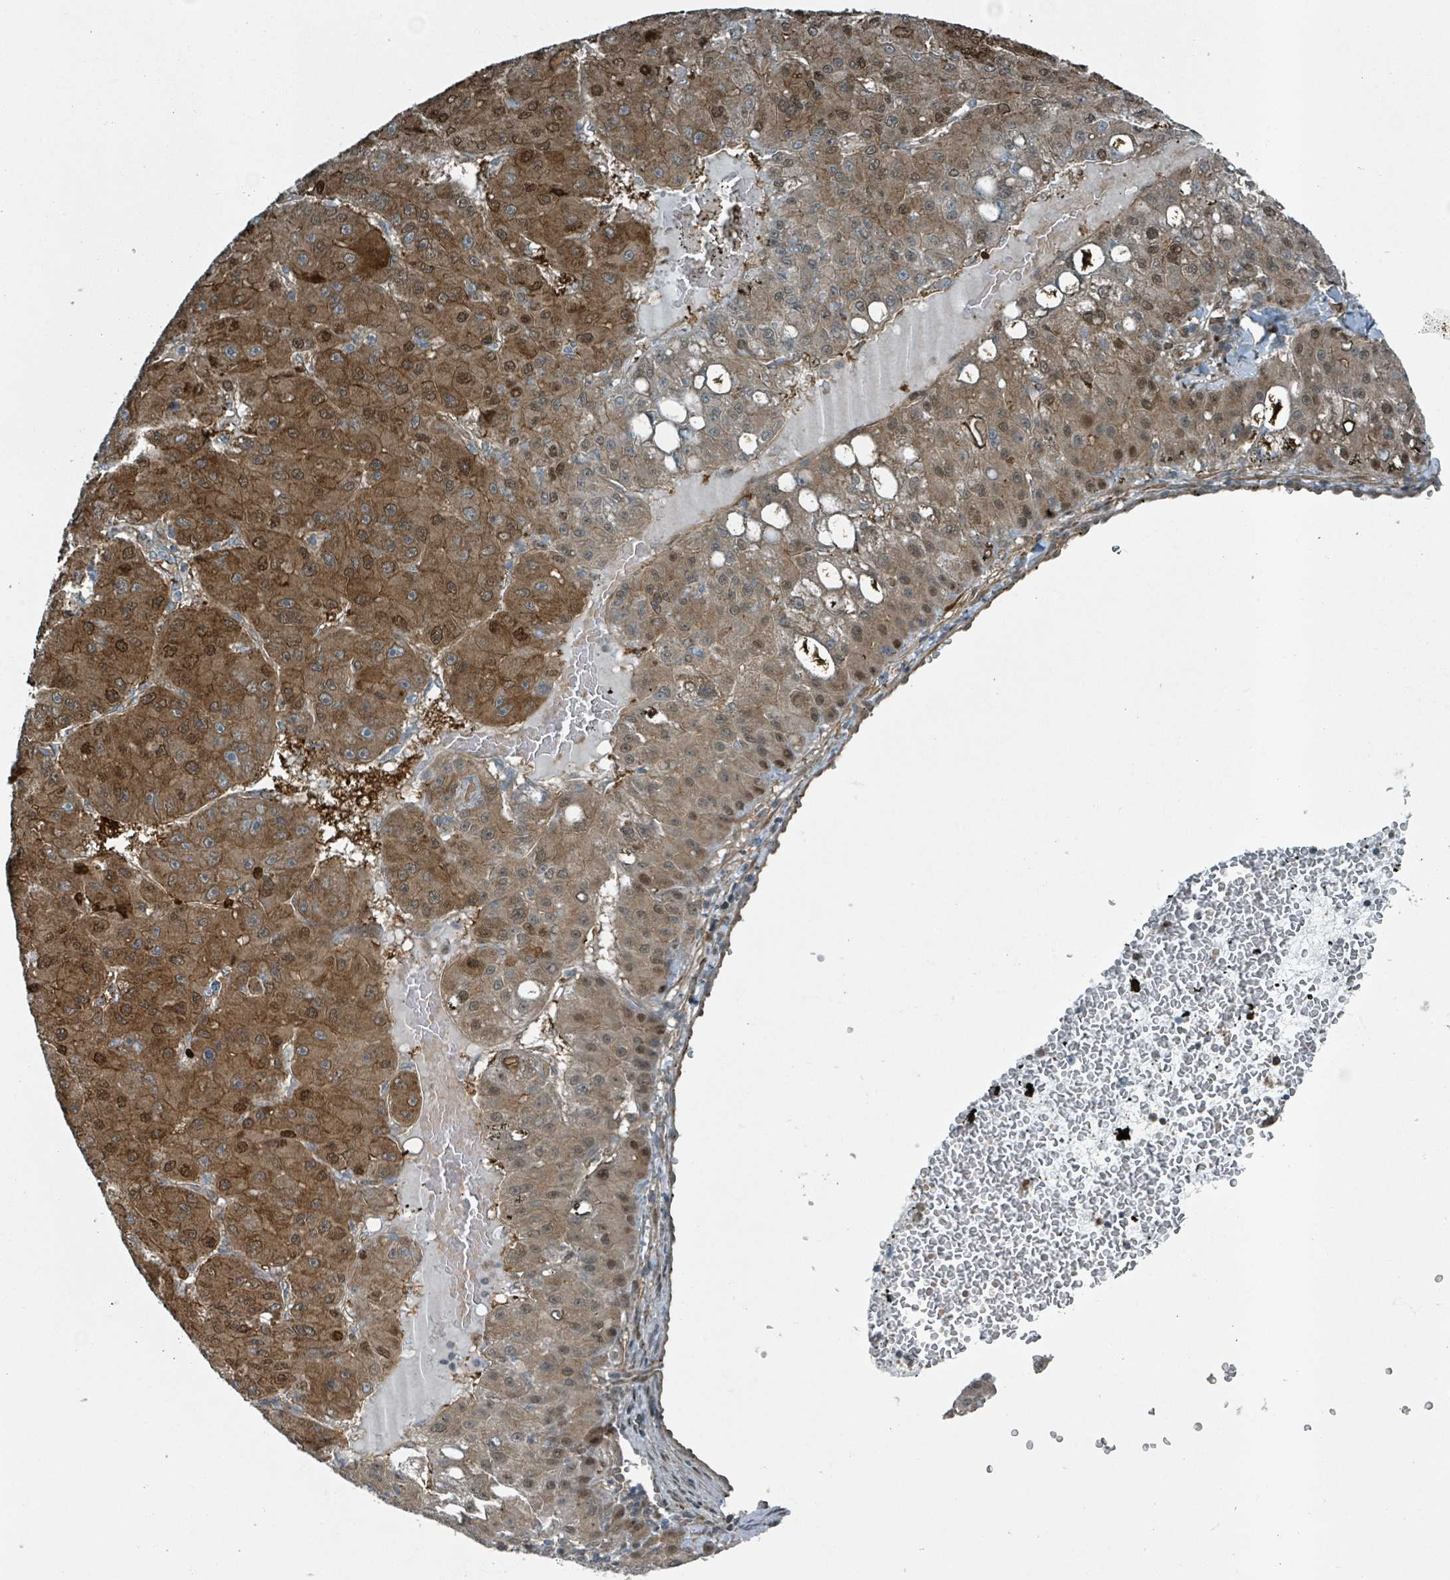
{"staining": {"intensity": "moderate", "quantity": ">75%", "location": "cytoplasmic/membranous,nuclear"}, "tissue": "liver cancer", "cell_type": "Tumor cells", "image_type": "cancer", "snomed": [{"axis": "morphology", "description": "Carcinoma, Hepatocellular, NOS"}, {"axis": "topography", "description": "Liver"}], "caption": "IHC micrograph of human hepatocellular carcinoma (liver) stained for a protein (brown), which demonstrates medium levels of moderate cytoplasmic/membranous and nuclear staining in approximately >75% of tumor cells.", "gene": "RHPN2", "patient": {"sex": "male", "age": 67}}